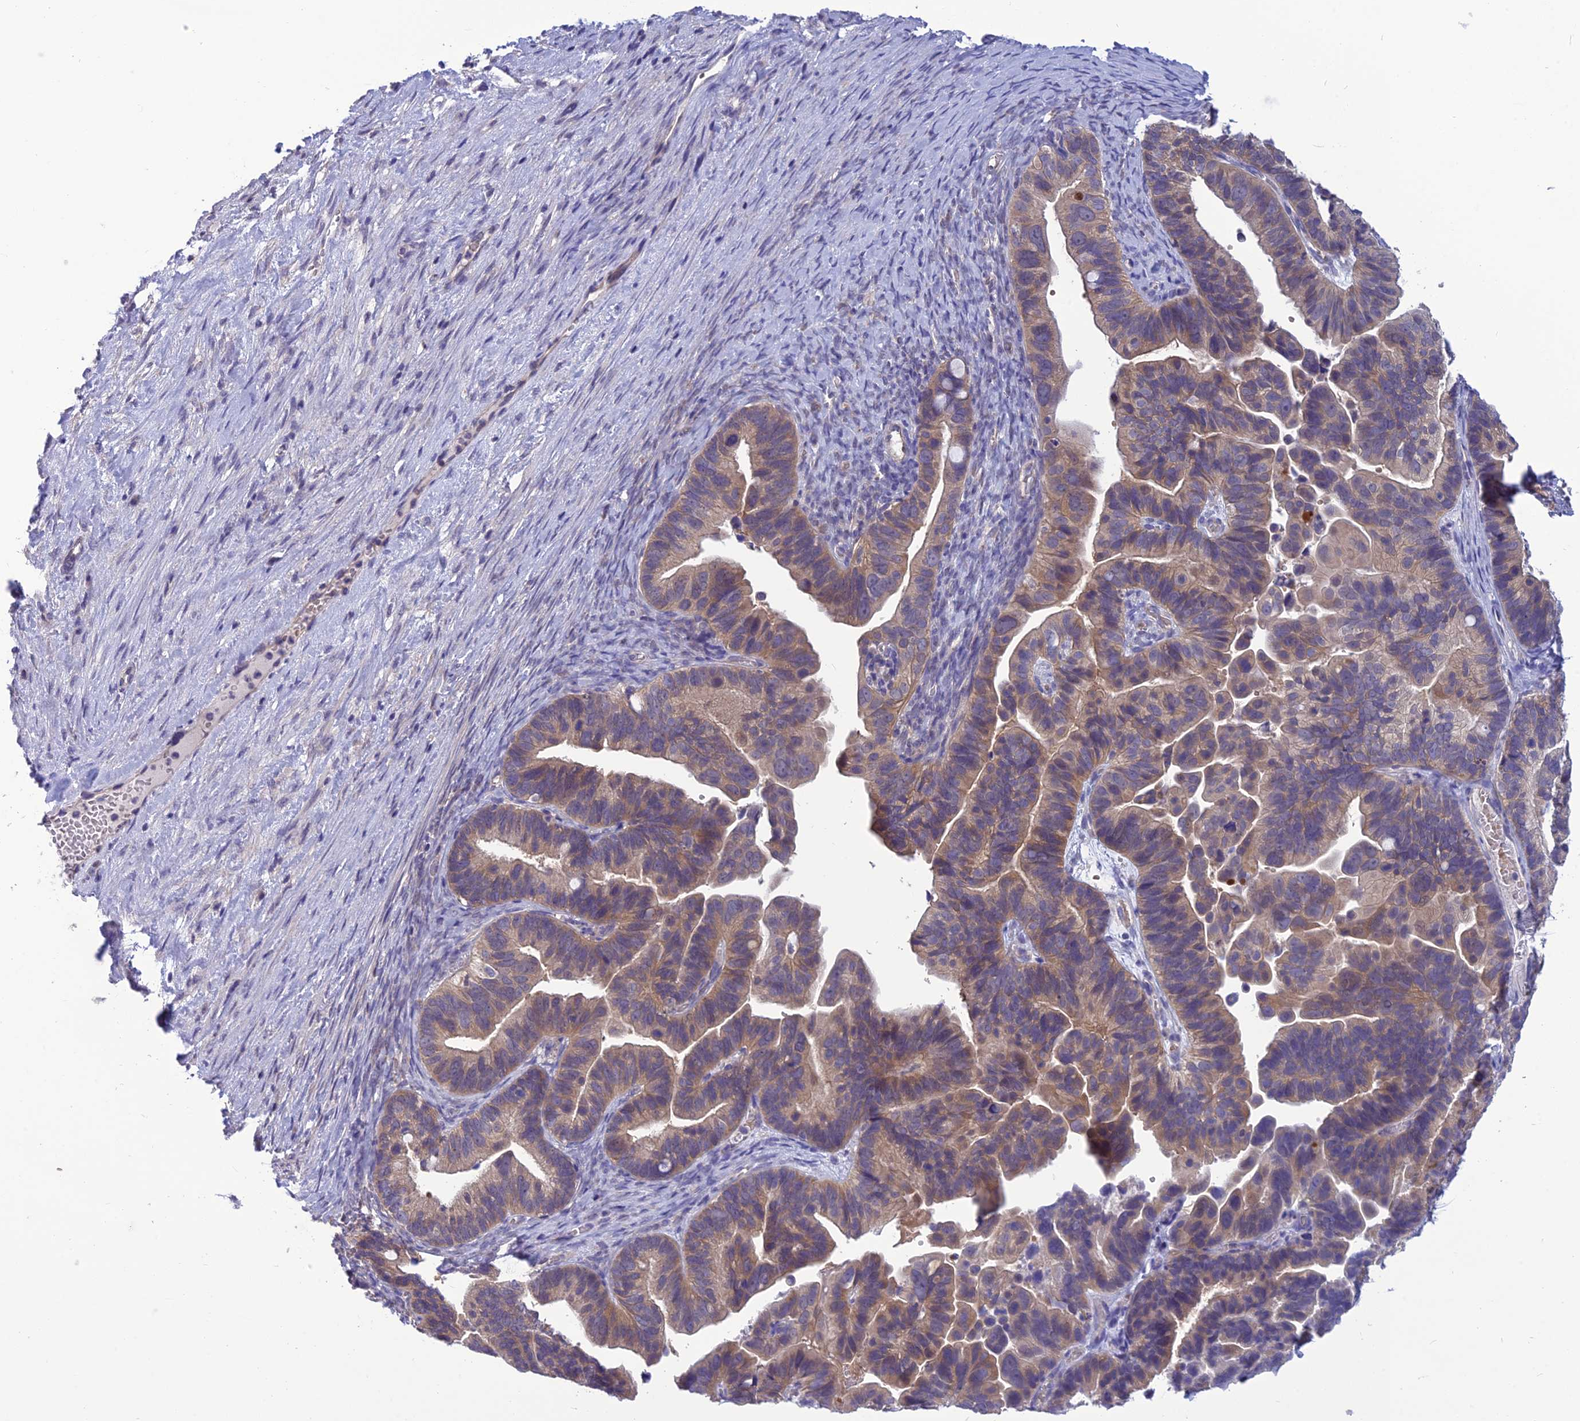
{"staining": {"intensity": "weak", "quantity": ">75%", "location": "cytoplasmic/membranous"}, "tissue": "ovarian cancer", "cell_type": "Tumor cells", "image_type": "cancer", "snomed": [{"axis": "morphology", "description": "Cystadenocarcinoma, serous, NOS"}, {"axis": "topography", "description": "Ovary"}], "caption": "IHC staining of ovarian cancer (serous cystadenocarcinoma), which demonstrates low levels of weak cytoplasmic/membranous staining in about >75% of tumor cells indicating weak cytoplasmic/membranous protein expression. The staining was performed using DAB (3,3'-diaminobenzidine) (brown) for protein detection and nuclei were counterstained in hematoxylin (blue).", "gene": "PSMF1", "patient": {"sex": "female", "age": 56}}